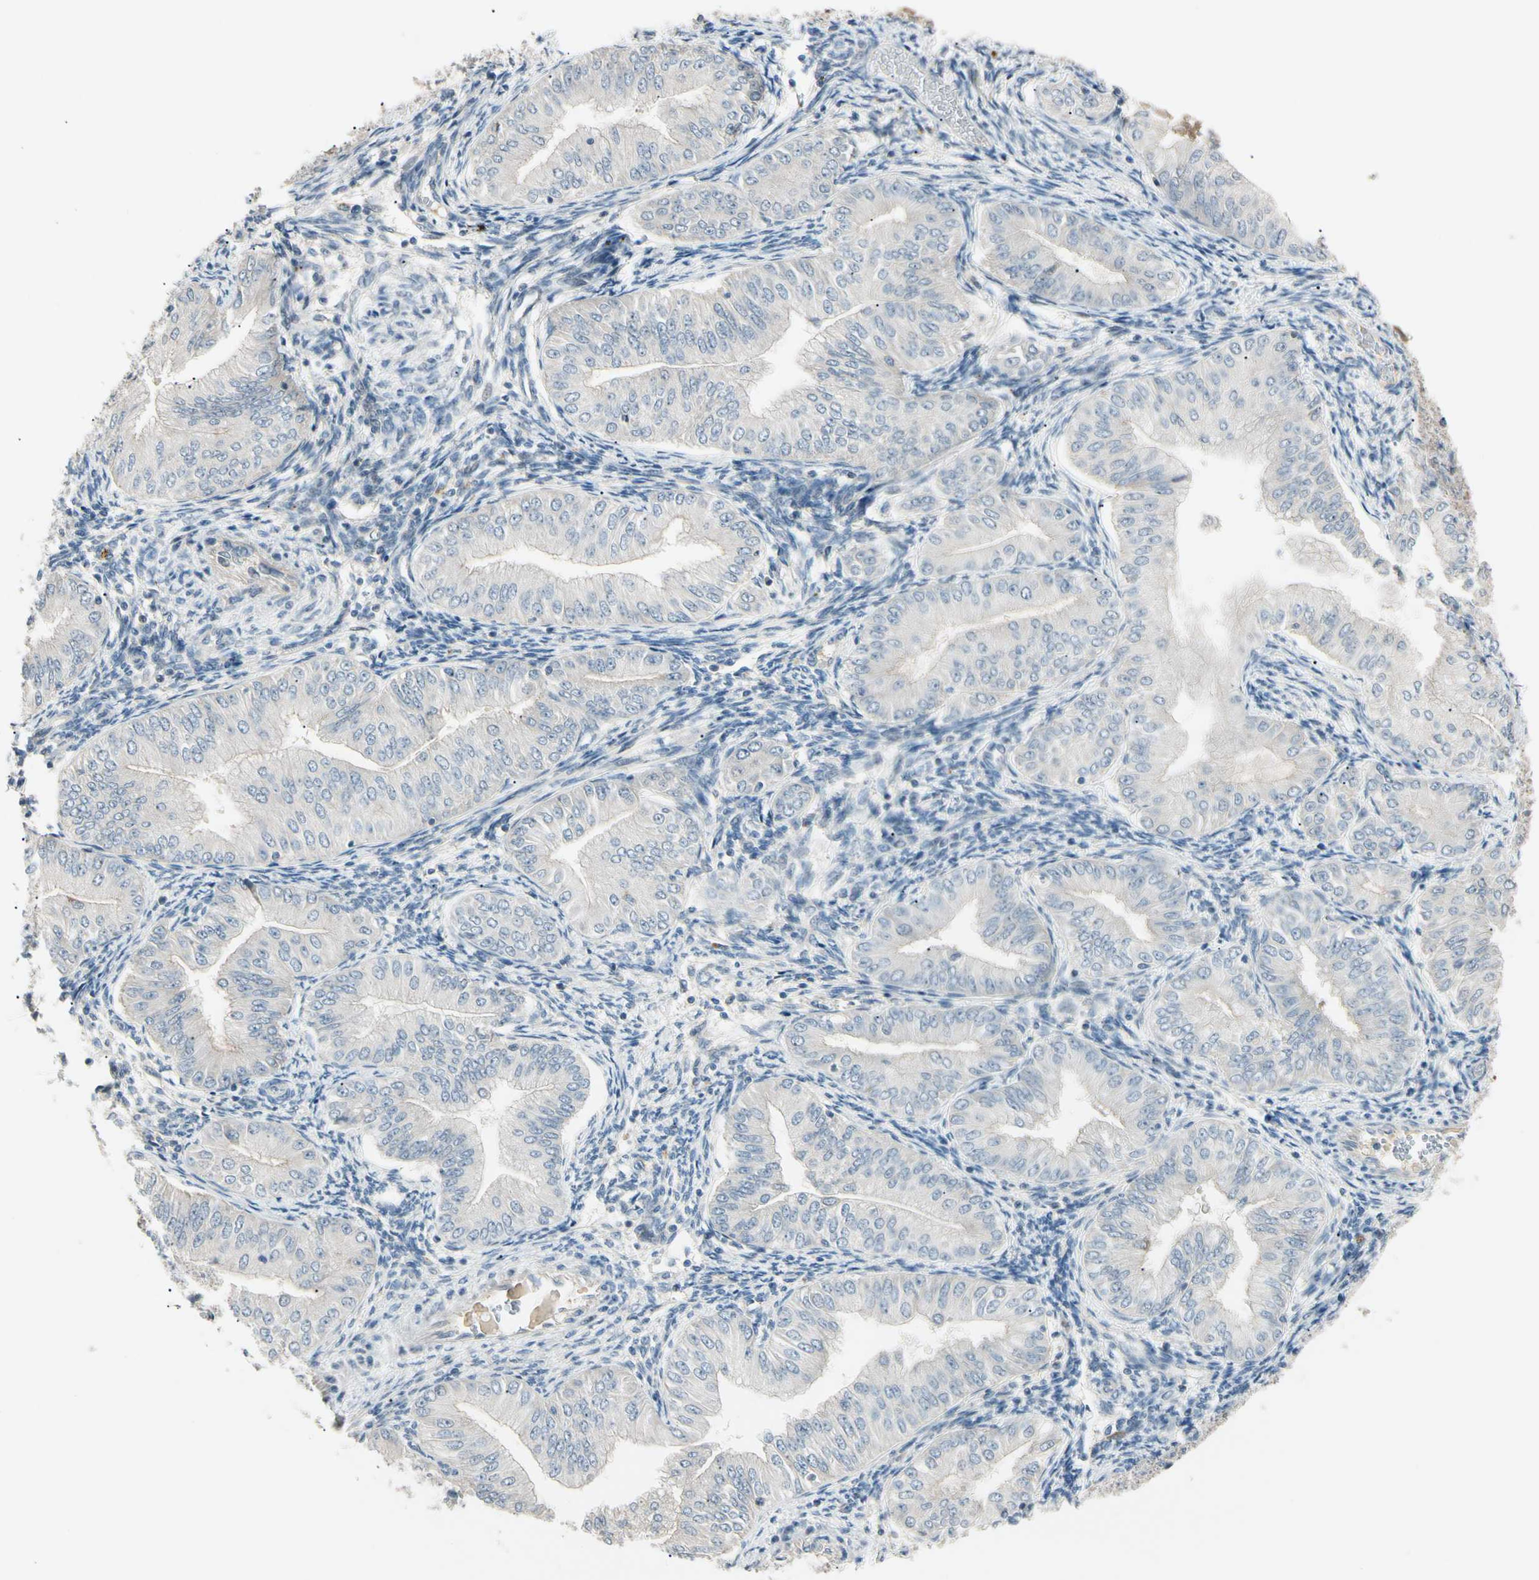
{"staining": {"intensity": "negative", "quantity": "none", "location": "none"}, "tissue": "endometrial cancer", "cell_type": "Tumor cells", "image_type": "cancer", "snomed": [{"axis": "morphology", "description": "Normal tissue, NOS"}, {"axis": "morphology", "description": "Adenocarcinoma, NOS"}, {"axis": "topography", "description": "Endometrium"}], "caption": "Immunohistochemical staining of human endometrial cancer reveals no significant expression in tumor cells.", "gene": "P3H2", "patient": {"sex": "female", "age": 53}}